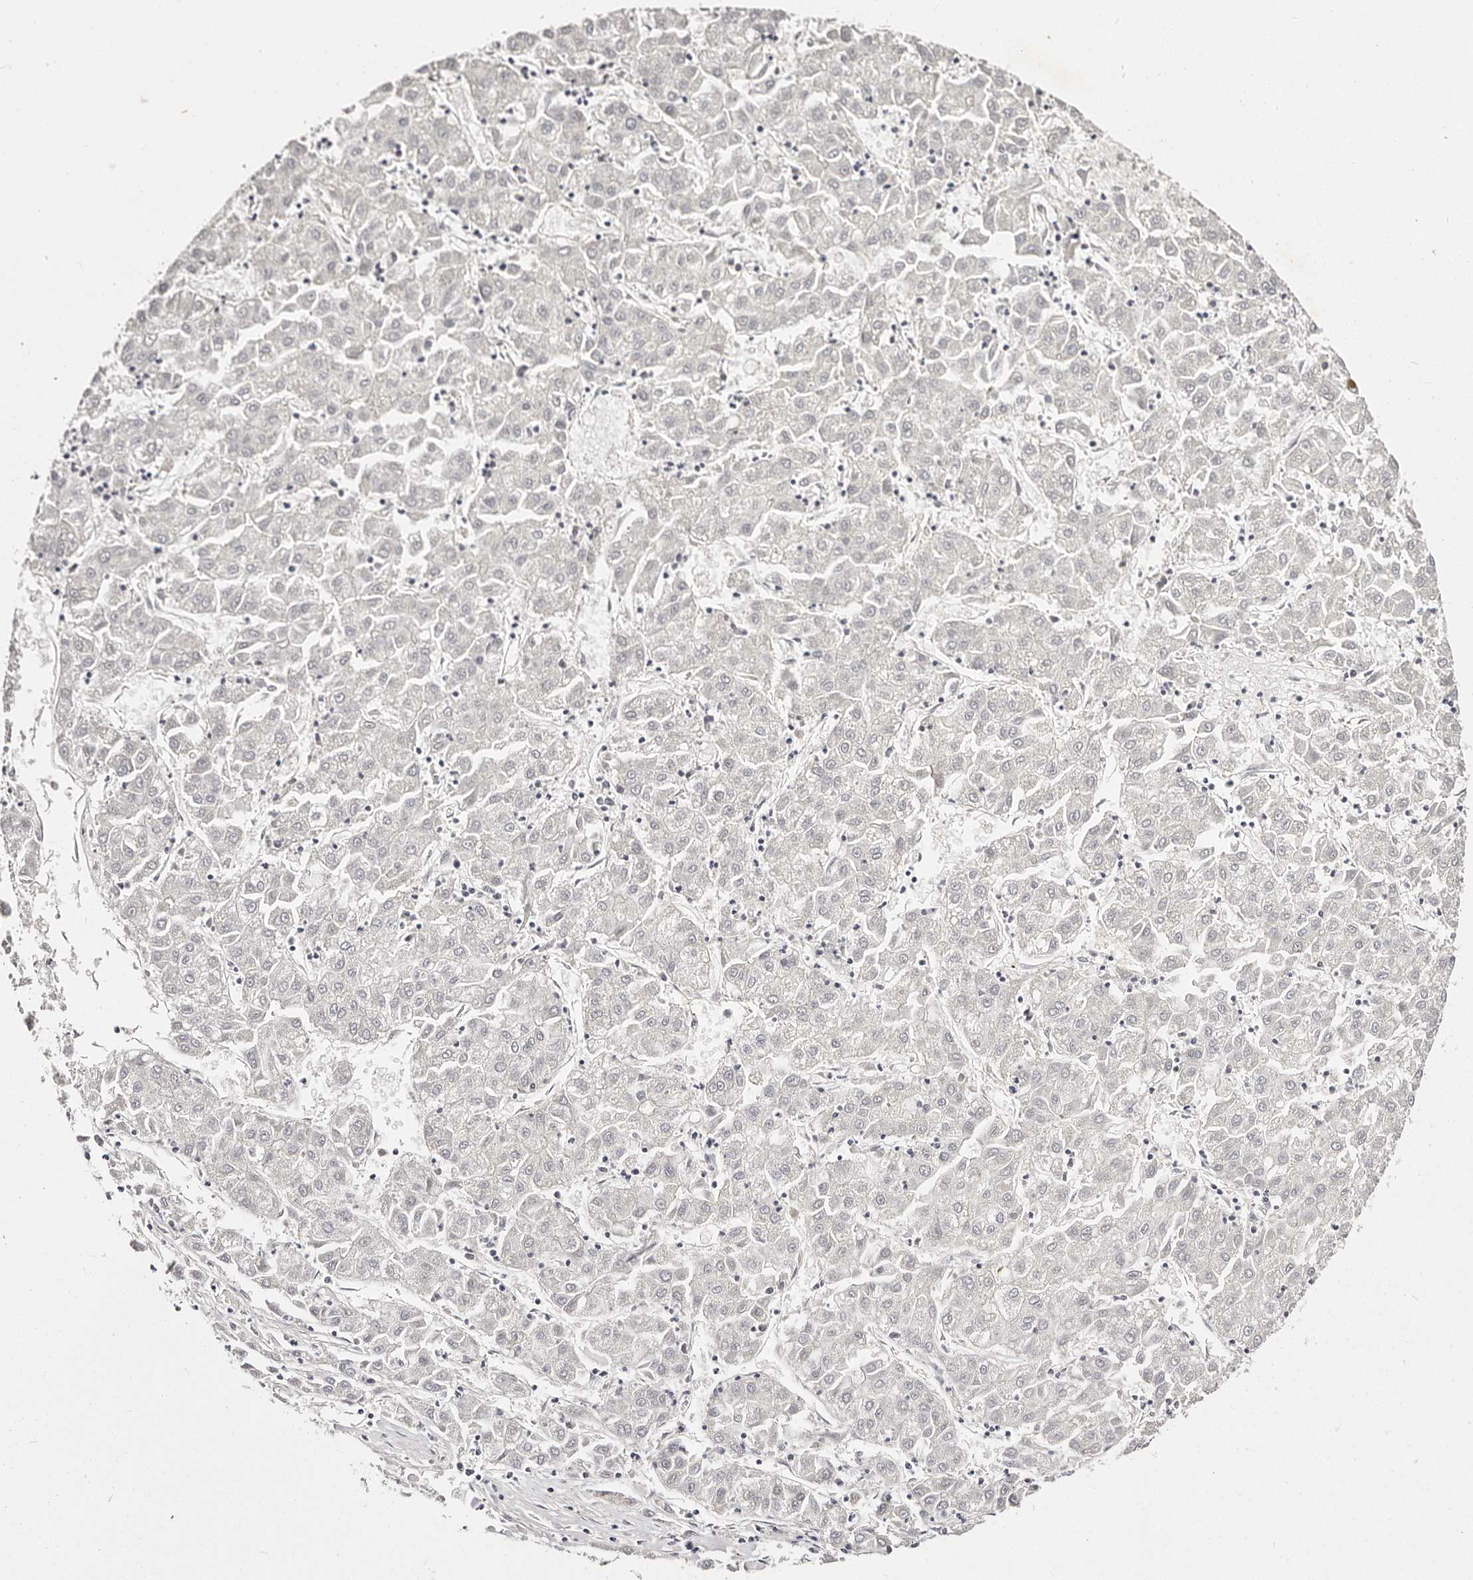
{"staining": {"intensity": "negative", "quantity": "none", "location": "none"}, "tissue": "liver cancer", "cell_type": "Tumor cells", "image_type": "cancer", "snomed": [{"axis": "morphology", "description": "Carcinoma, Hepatocellular, NOS"}, {"axis": "topography", "description": "Liver"}], "caption": "Immunohistochemistry micrograph of hepatocellular carcinoma (liver) stained for a protein (brown), which reveals no expression in tumor cells.", "gene": "IQGAP3", "patient": {"sex": "male", "age": 72}}